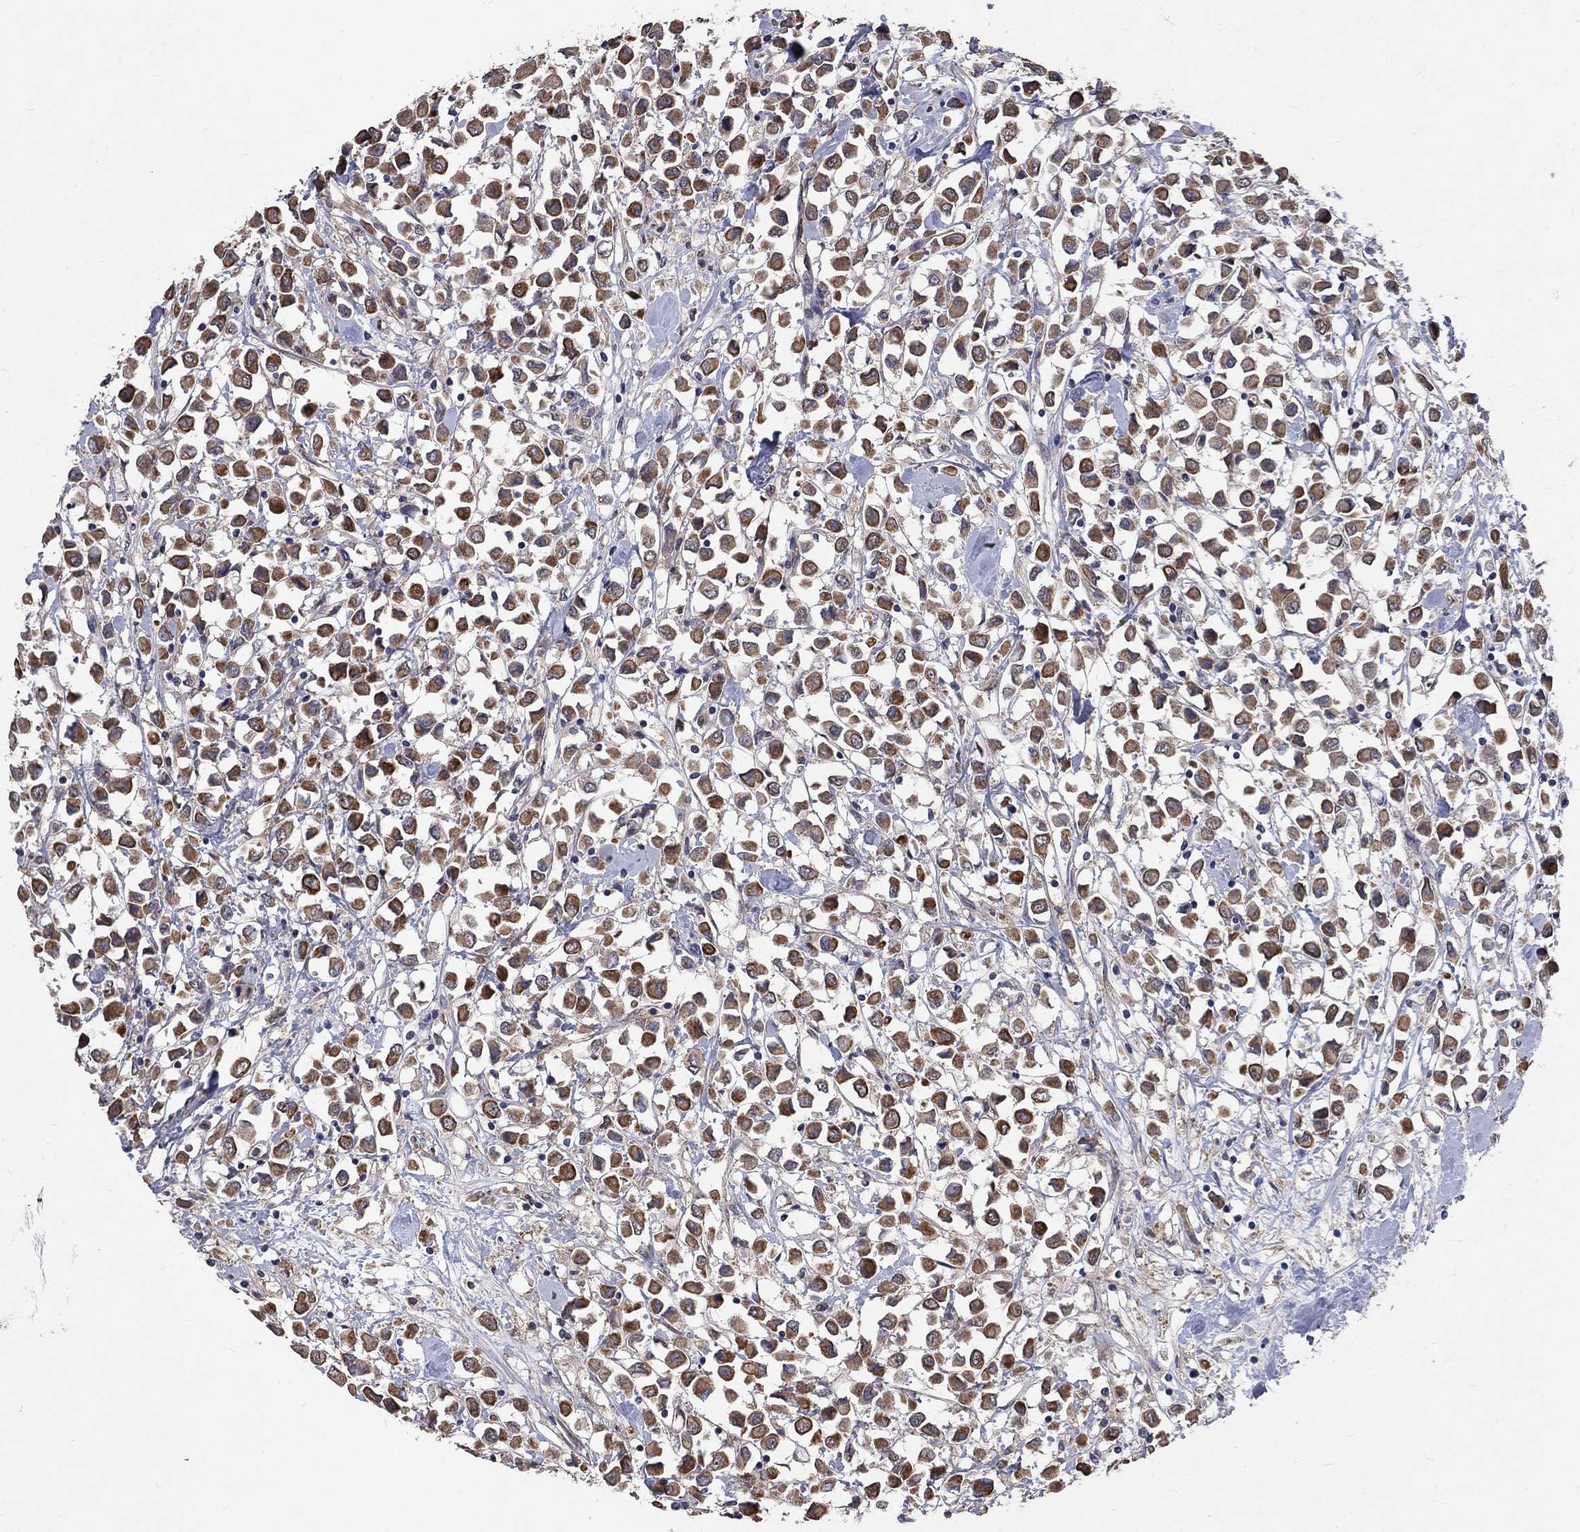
{"staining": {"intensity": "moderate", "quantity": ">75%", "location": "cytoplasmic/membranous"}, "tissue": "breast cancer", "cell_type": "Tumor cells", "image_type": "cancer", "snomed": [{"axis": "morphology", "description": "Duct carcinoma"}, {"axis": "topography", "description": "Breast"}], "caption": "A high-resolution image shows immunohistochemistry (IHC) staining of breast cancer, which reveals moderate cytoplasmic/membranous positivity in approximately >75% of tumor cells.", "gene": "CHST5", "patient": {"sex": "female", "age": 61}}